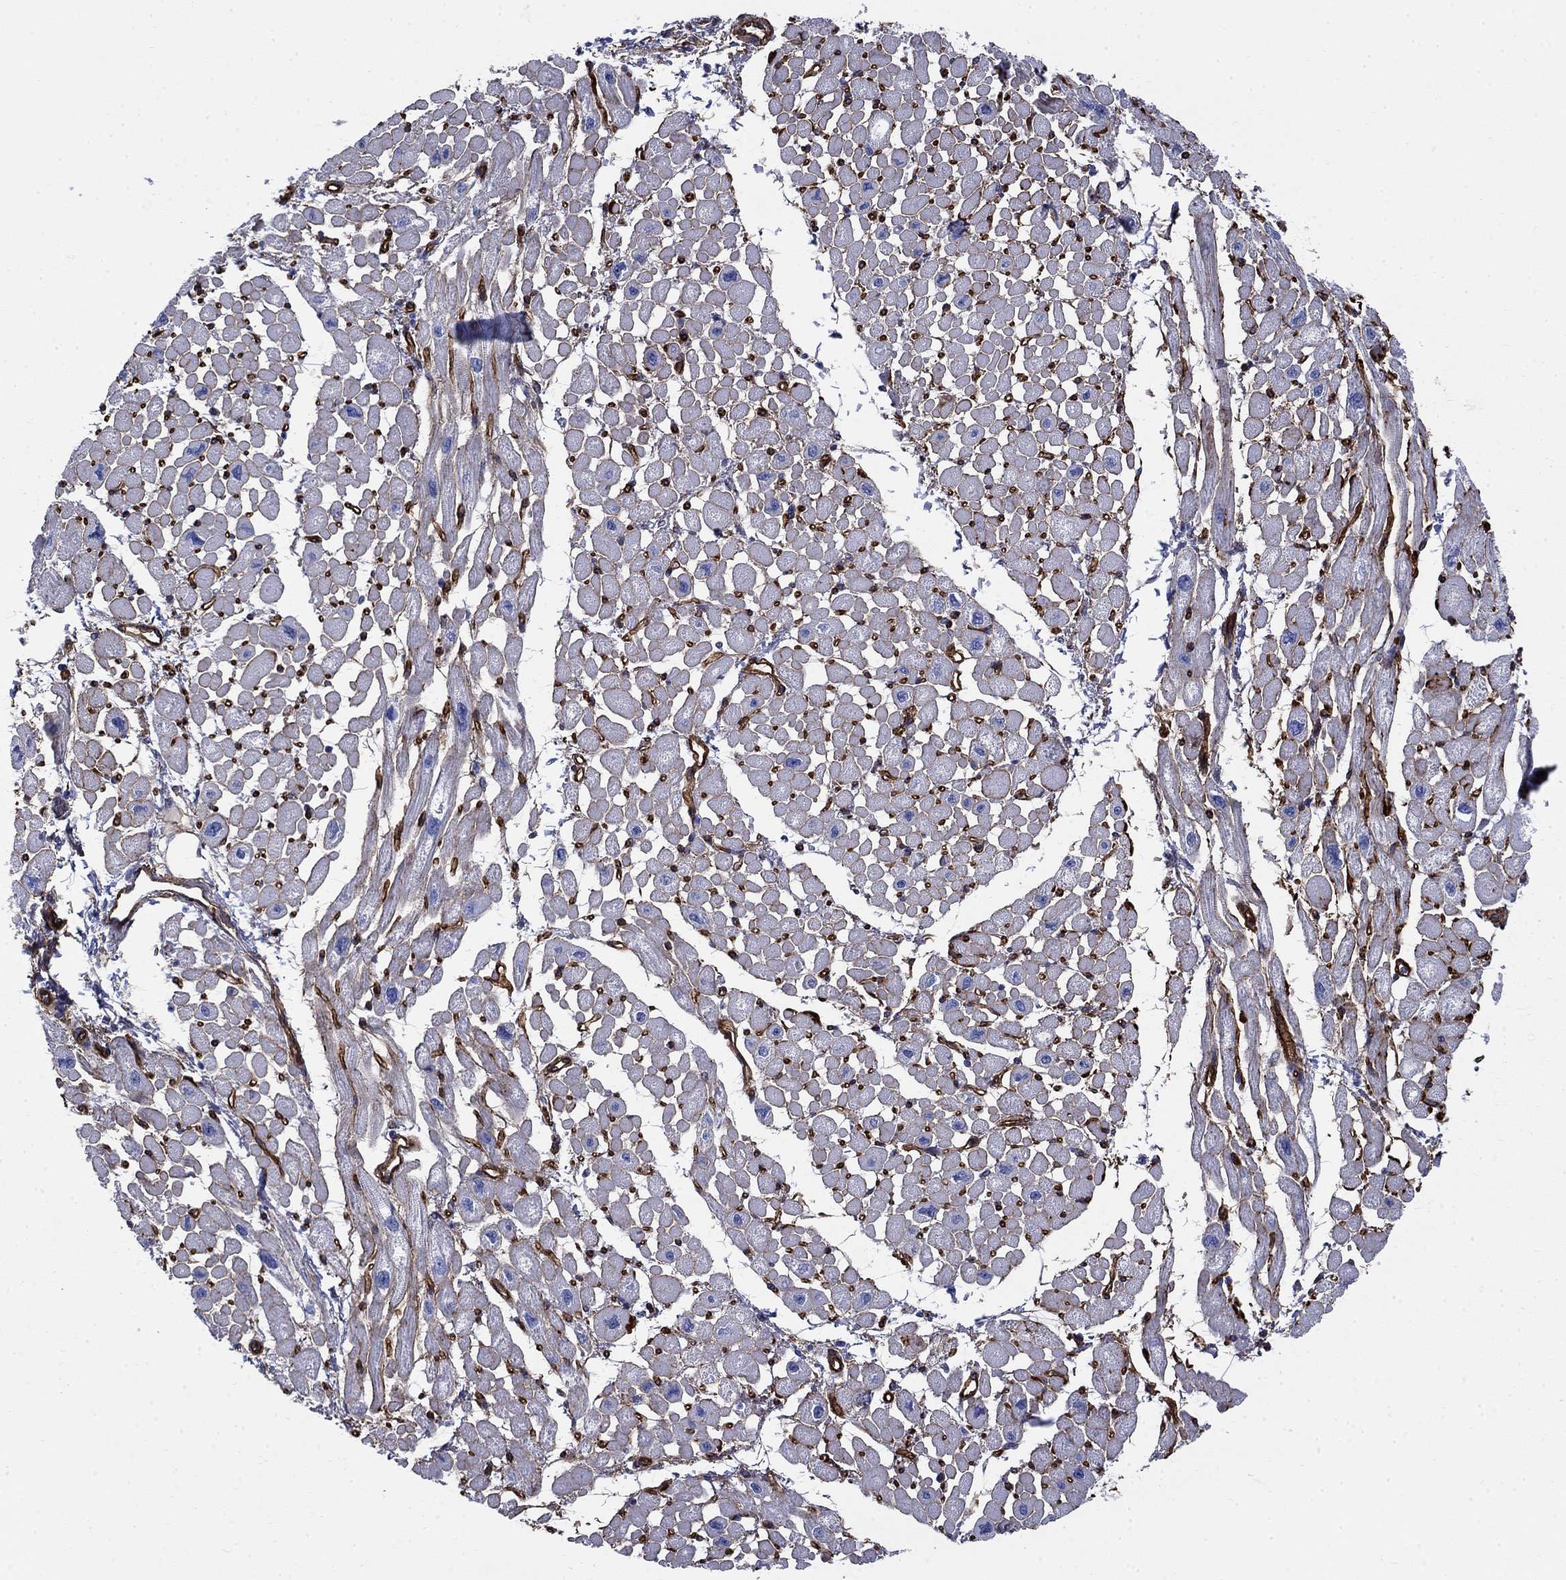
{"staining": {"intensity": "negative", "quantity": "none", "location": "none"}, "tissue": "heart muscle", "cell_type": "Cardiomyocytes", "image_type": "normal", "snomed": [{"axis": "morphology", "description": "Normal tissue, NOS"}, {"axis": "topography", "description": "Heart"}], "caption": "This is an immunohistochemistry image of unremarkable human heart muscle. There is no staining in cardiomyocytes.", "gene": "VTN", "patient": {"sex": "male", "age": 66}}